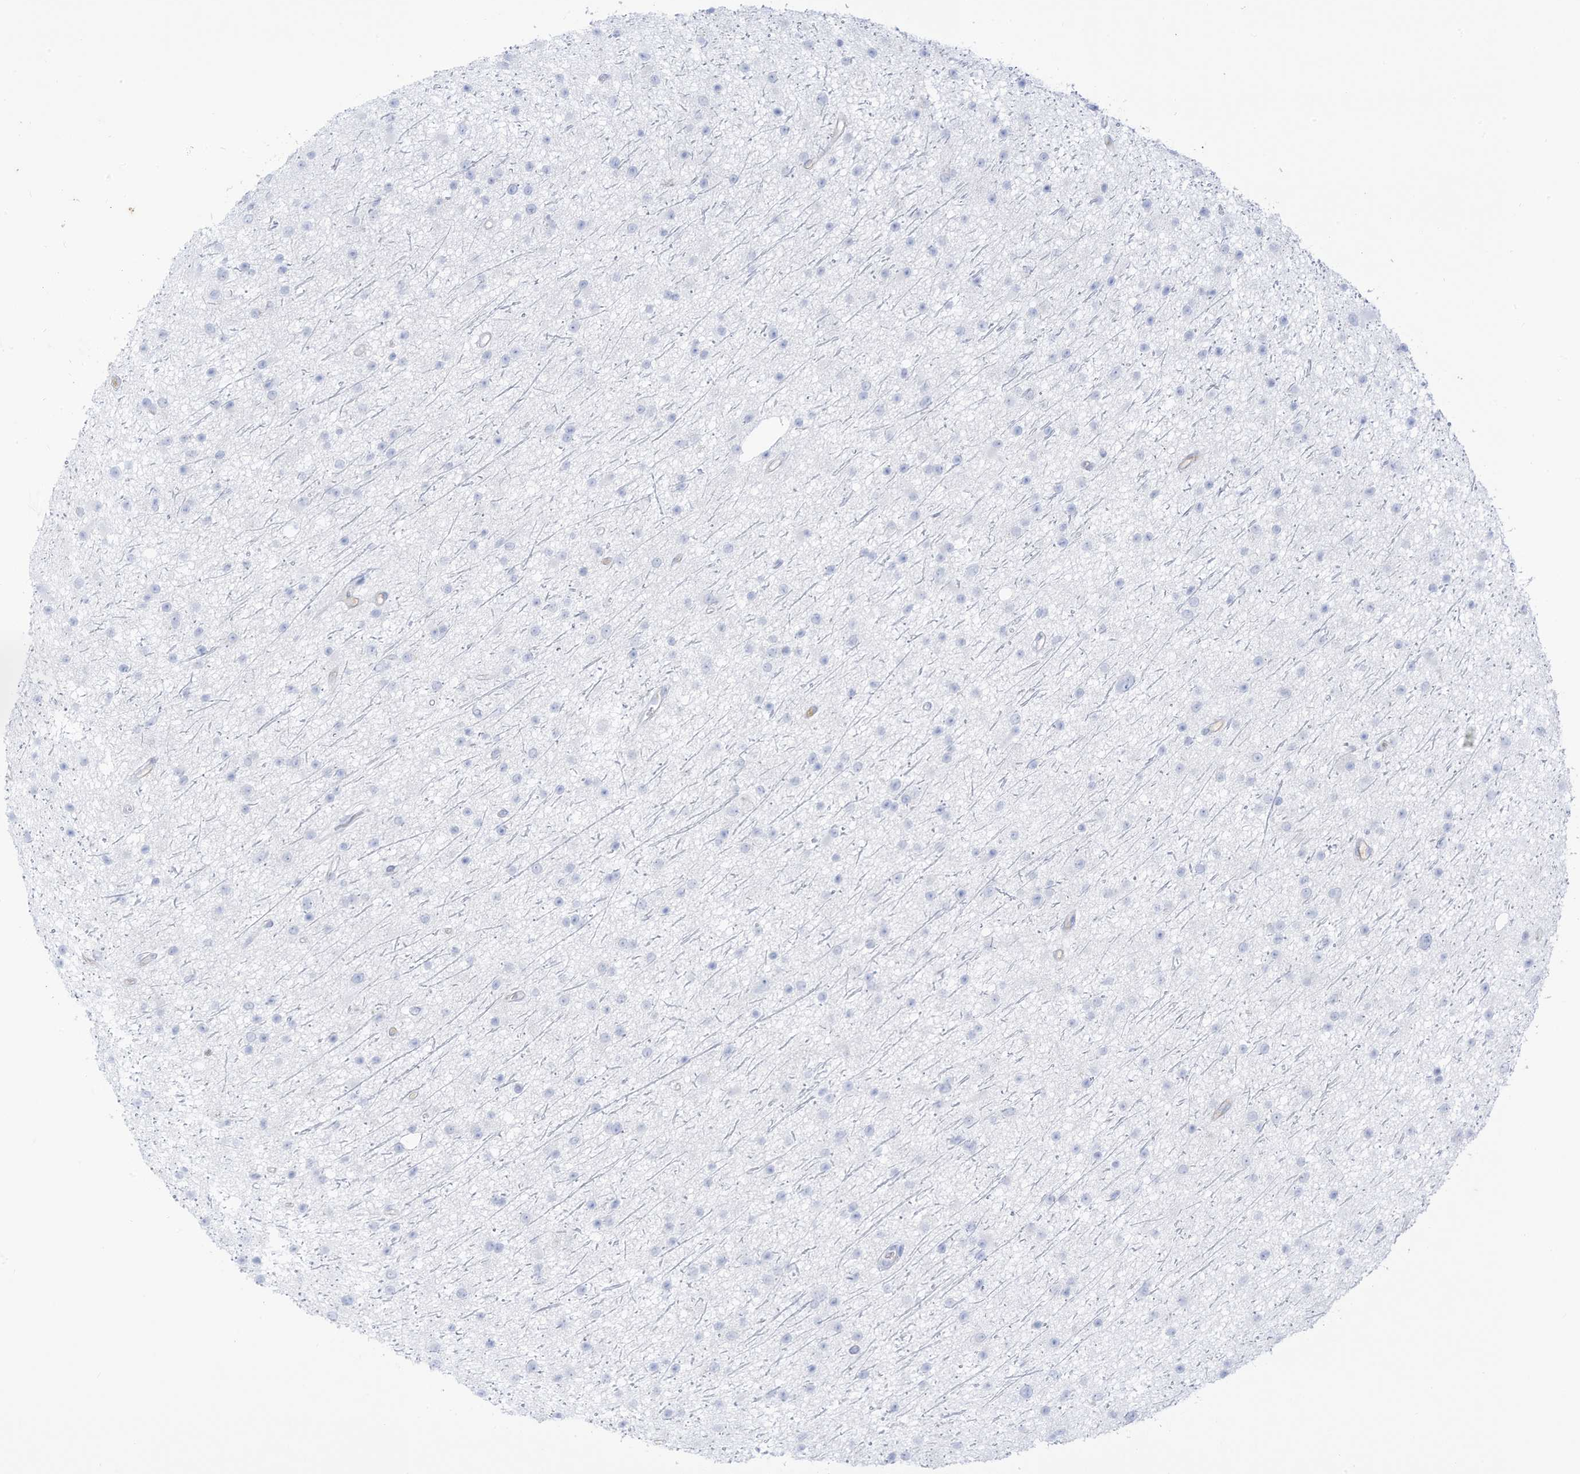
{"staining": {"intensity": "negative", "quantity": "none", "location": "none"}, "tissue": "glioma", "cell_type": "Tumor cells", "image_type": "cancer", "snomed": [{"axis": "morphology", "description": "Glioma, malignant, Low grade"}, {"axis": "topography", "description": "Cerebral cortex"}], "caption": "High magnification brightfield microscopy of glioma stained with DAB (3,3'-diaminobenzidine) (brown) and counterstained with hematoxylin (blue): tumor cells show no significant staining.", "gene": "HSD17B13", "patient": {"sex": "female", "age": 39}}